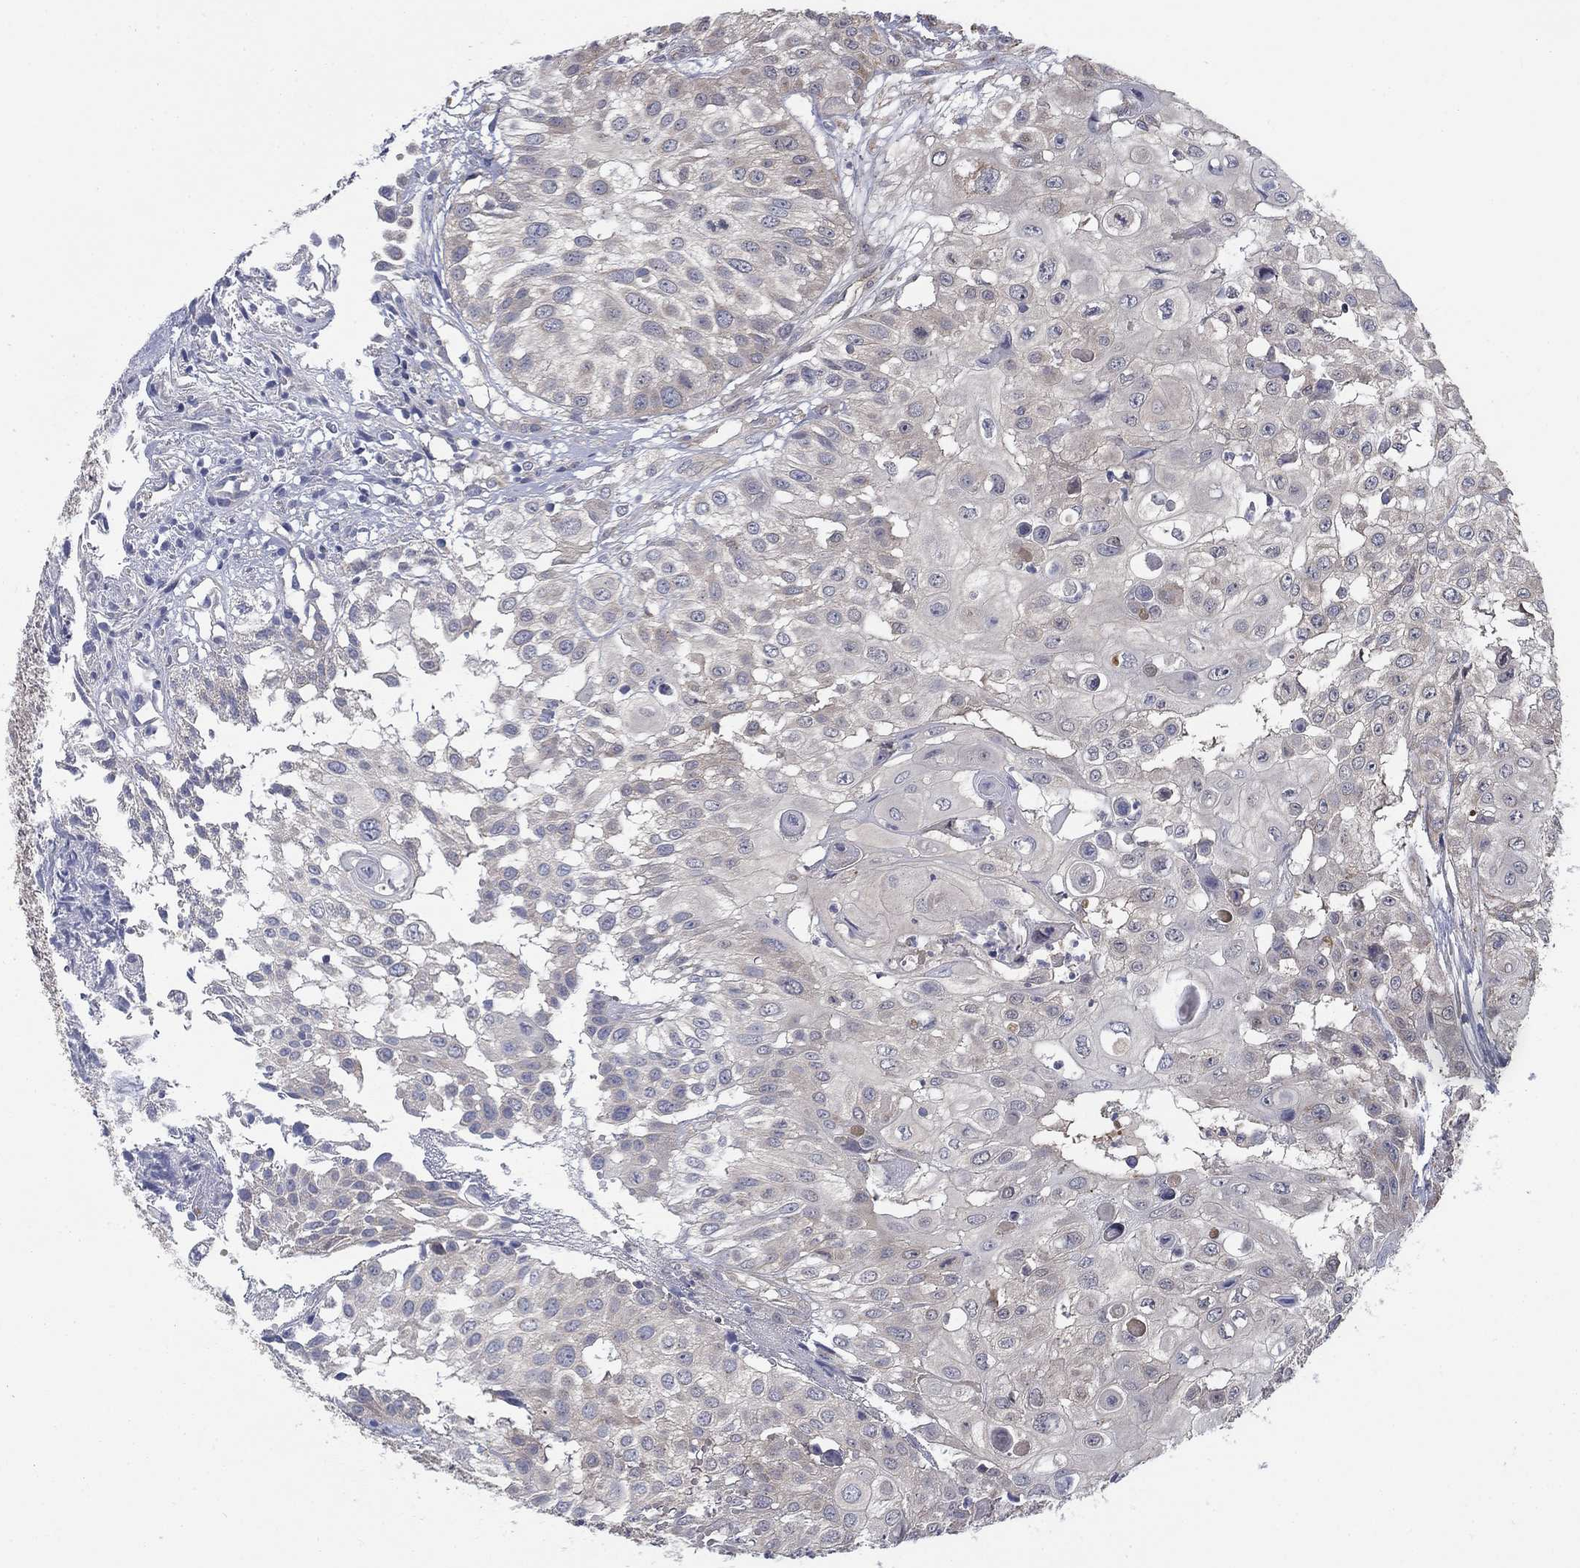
{"staining": {"intensity": "moderate", "quantity": "<25%", "location": "cytoplasmic/membranous"}, "tissue": "urothelial cancer", "cell_type": "Tumor cells", "image_type": "cancer", "snomed": [{"axis": "morphology", "description": "Urothelial carcinoma, High grade"}, {"axis": "topography", "description": "Urinary bladder"}], "caption": "Tumor cells display low levels of moderate cytoplasmic/membranous expression in about <25% of cells in human urothelial carcinoma (high-grade).", "gene": "NME7", "patient": {"sex": "female", "age": 79}}